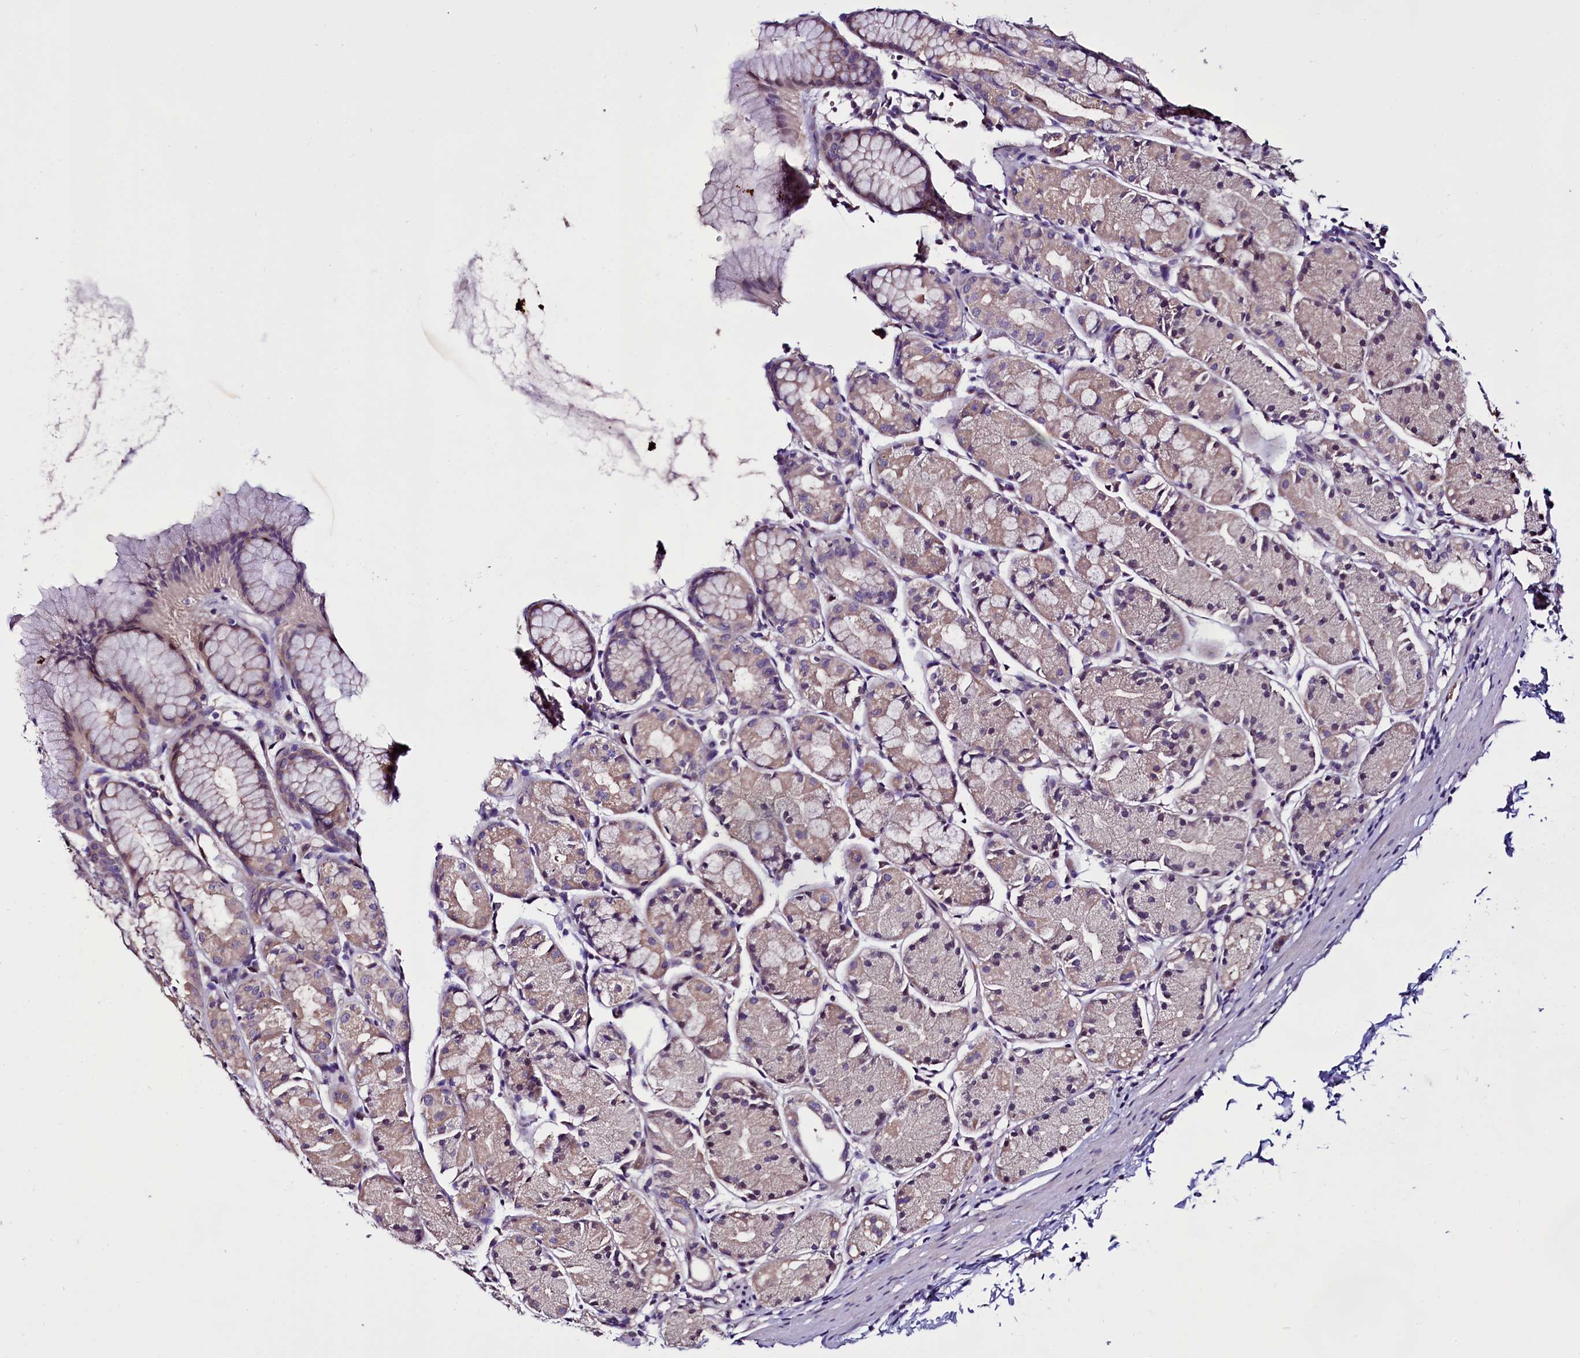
{"staining": {"intensity": "moderate", "quantity": "<25%", "location": "cytoplasmic/membranous"}, "tissue": "stomach", "cell_type": "Glandular cells", "image_type": "normal", "snomed": [{"axis": "morphology", "description": "Normal tissue, NOS"}, {"axis": "topography", "description": "Stomach, upper"}], "caption": "About <25% of glandular cells in normal human stomach show moderate cytoplasmic/membranous protein staining as visualized by brown immunohistochemical staining.", "gene": "C9orf40", "patient": {"sex": "male", "age": 47}}